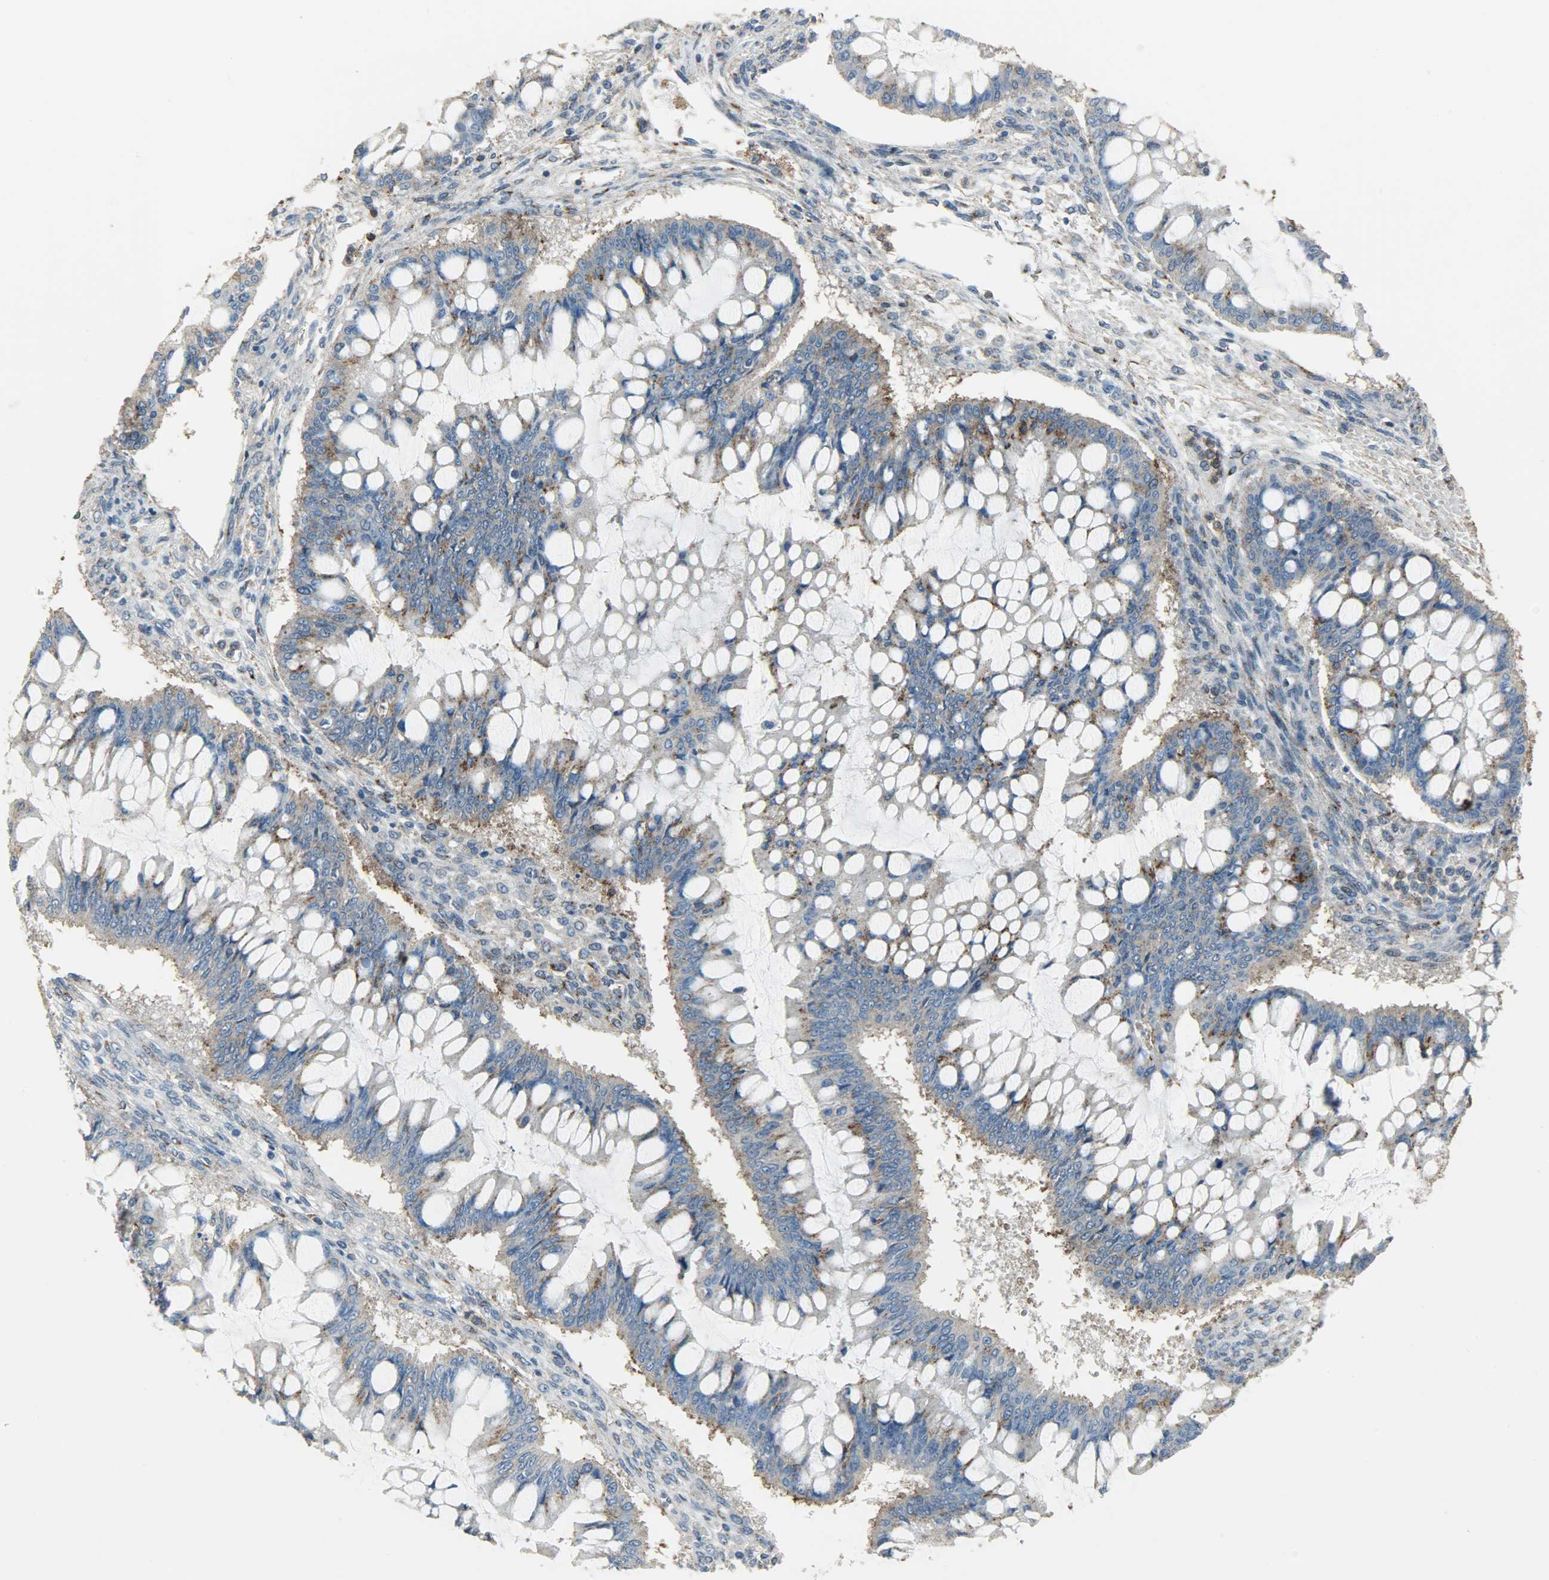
{"staining": {"intensity": "moderate", "quantity": ">75%", "location": "cytoplasmic/membranous"}, "tissue": "ovarian cancer", "cell_type": "Tumor cells", "image_type": "cancer", "snomed": [{"axis": "morphology", "description": "Cystadenocarcinoma, mucinous, NOS"}, {"axis": "topography", "description": "Ovary"}], "caption": "Protein analysis of mucinous cystadenocarcinoma (ovarian) tissue shows moderate cytoplasmic/membranous expression in about >75% of tumor cells.", "gene": "DNAJA4", "patient": {"sex": "female", "age": 73}}